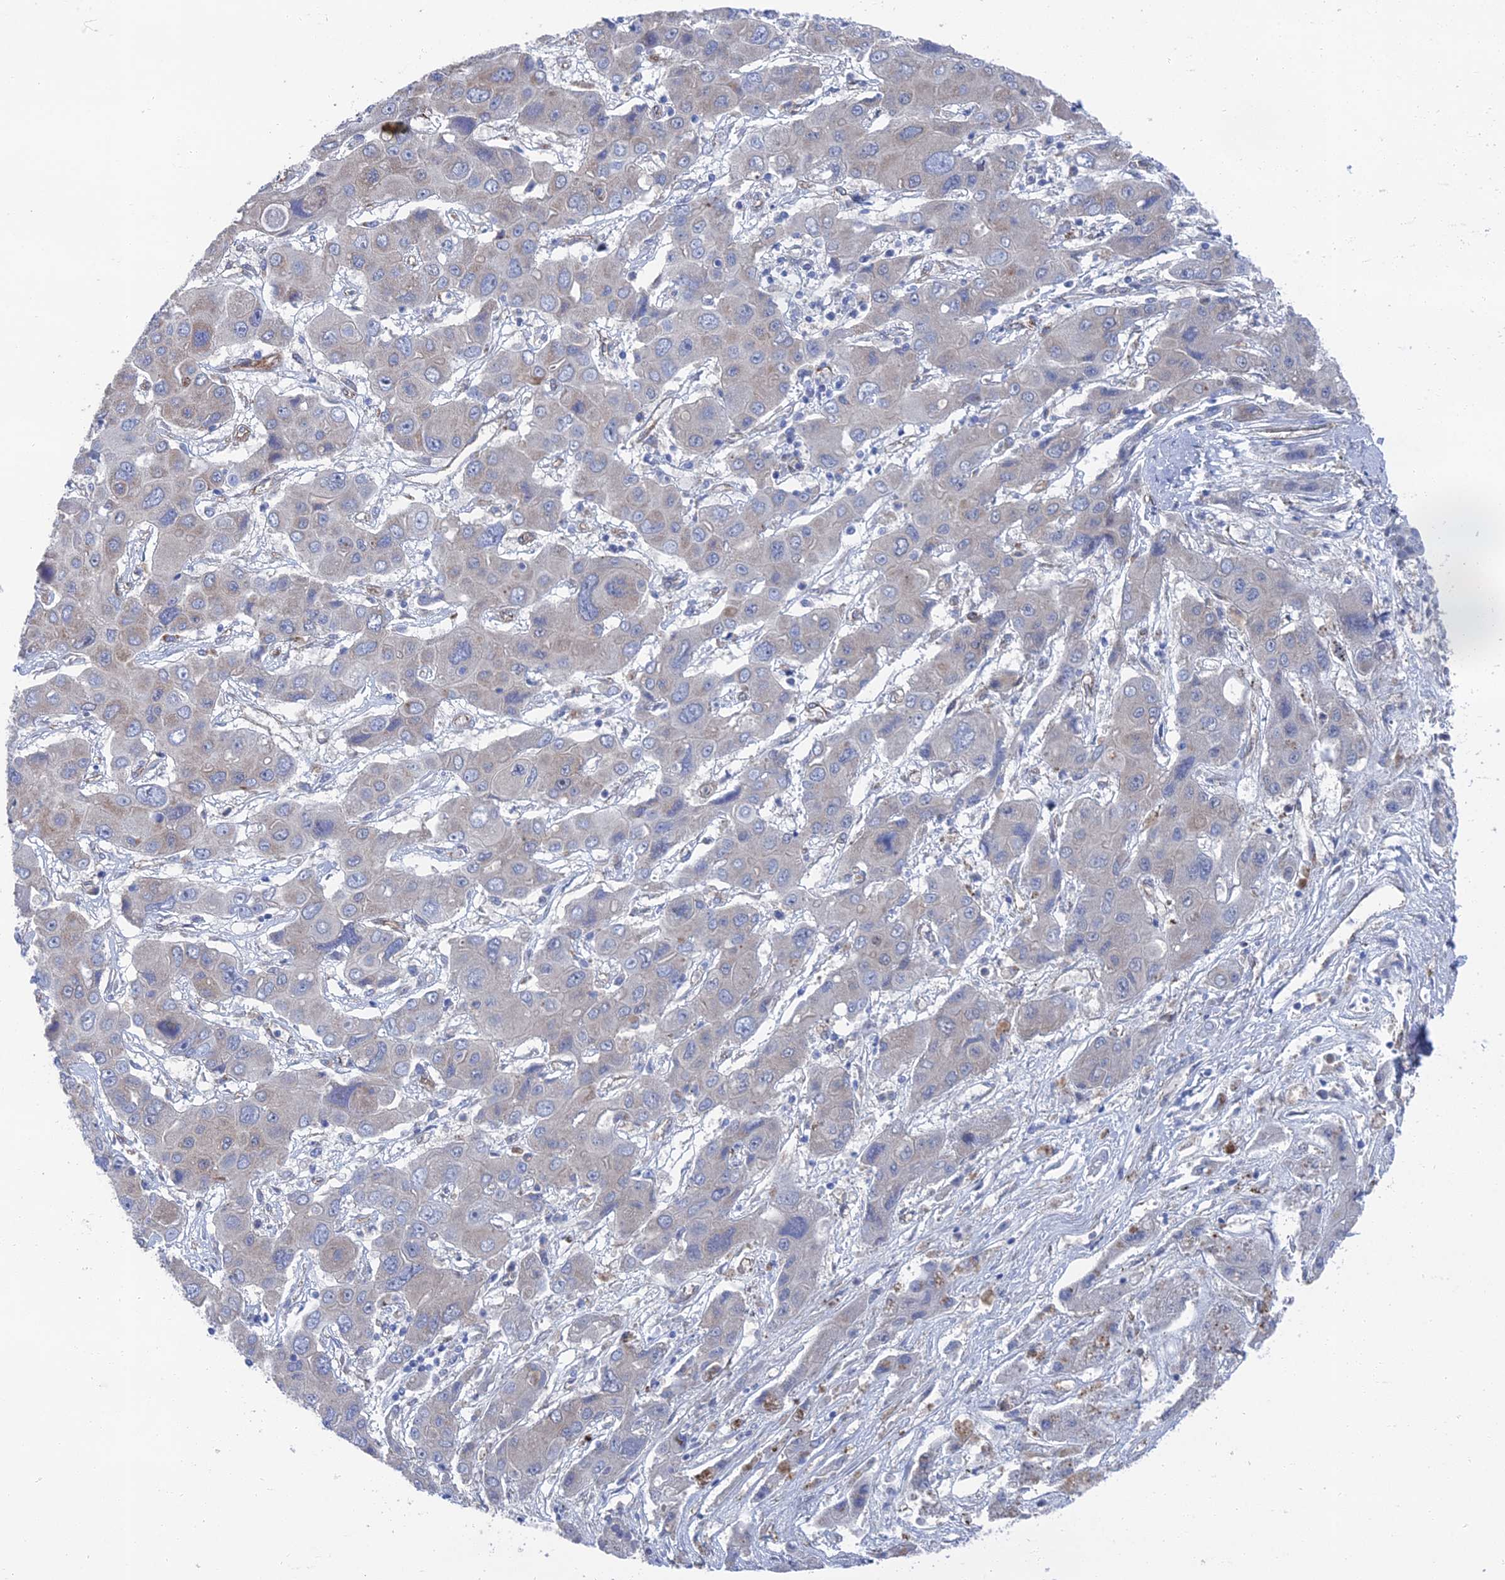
{"staining": {"intensity": "weak", "quantity": "25%-75%", "location": "cytoplasmic/membranous"}, "tissue": "liver cancer", "cell_type": "Tumor cells", "image_type": "cancer", "snomed": [{"axis": "morphology", "description": "Cholangiocarcinoma"}, {"axis": "topography", "description": "Liver"}], "caption": "High-magnification brightfield microscopy of liver cancer stained with DAB (3,3'-diaminobenzidine) (brown) and counterstained with hematoxylin (blue). tumor cells exhibit weak cytoplasmic/membranous expression is identified in about25%-75% of cells.", "gene": "ARAP3", "patient": {"sex": "male", "age": 67}}